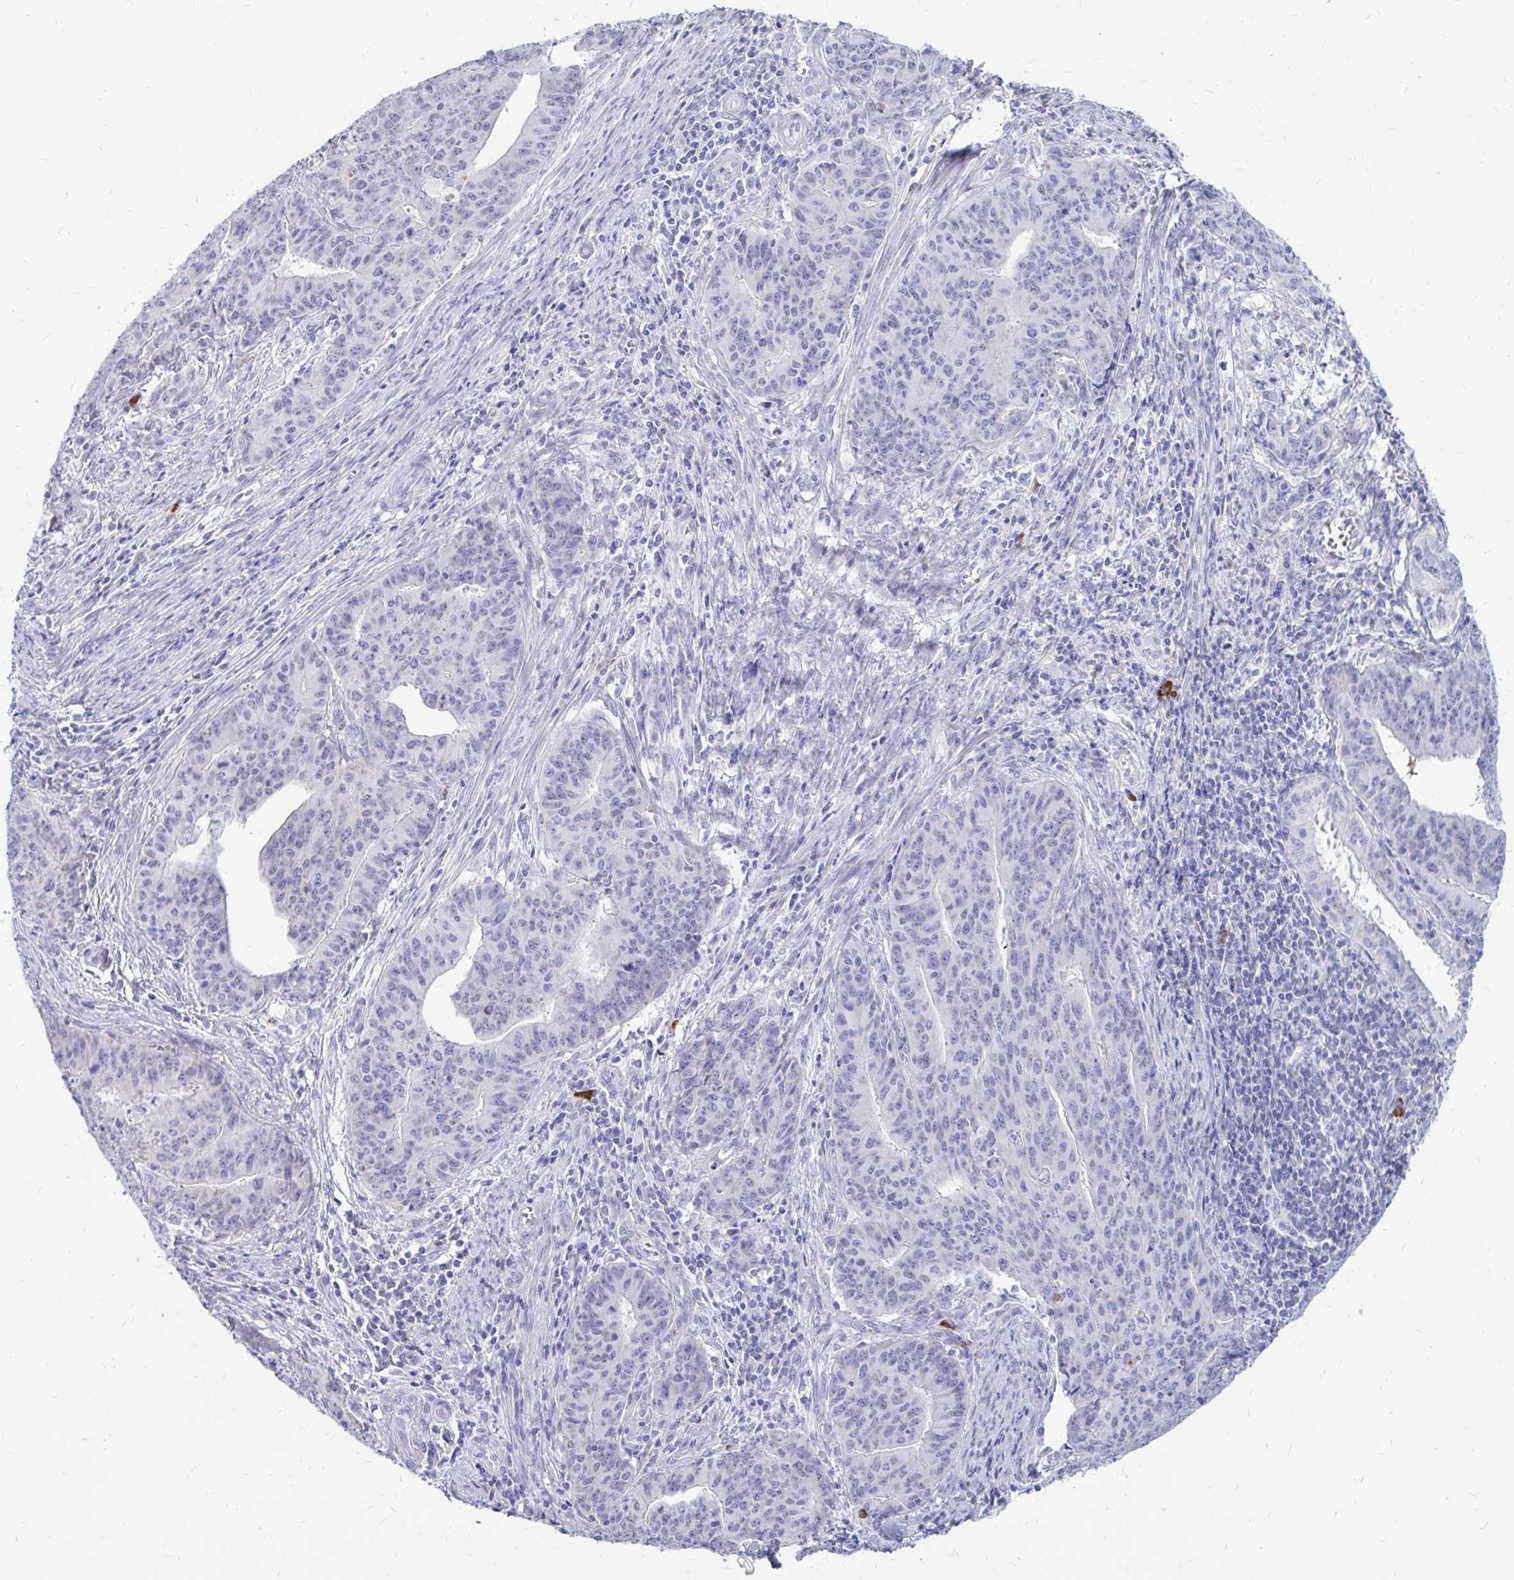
{"staining": {"intensity": "negative", "quantity": "none", "location": "none"}, "tissue": "endometrial cancer", "cell_type": "Tumor cells", "image_type": "cancer", "snomed": [{"axis": "morphology", "description": "Adenocarcinoma, NOS"}, {"axis": "topography", "description": "Endometrium"}], "caption": "Endometrial cancer (adenocarcinoma) was stained to show a protein in brown. There is no significant positivity in tumor cells.", "gene": "IGSF5", "patient": {"sex": "female", "age": 59}}